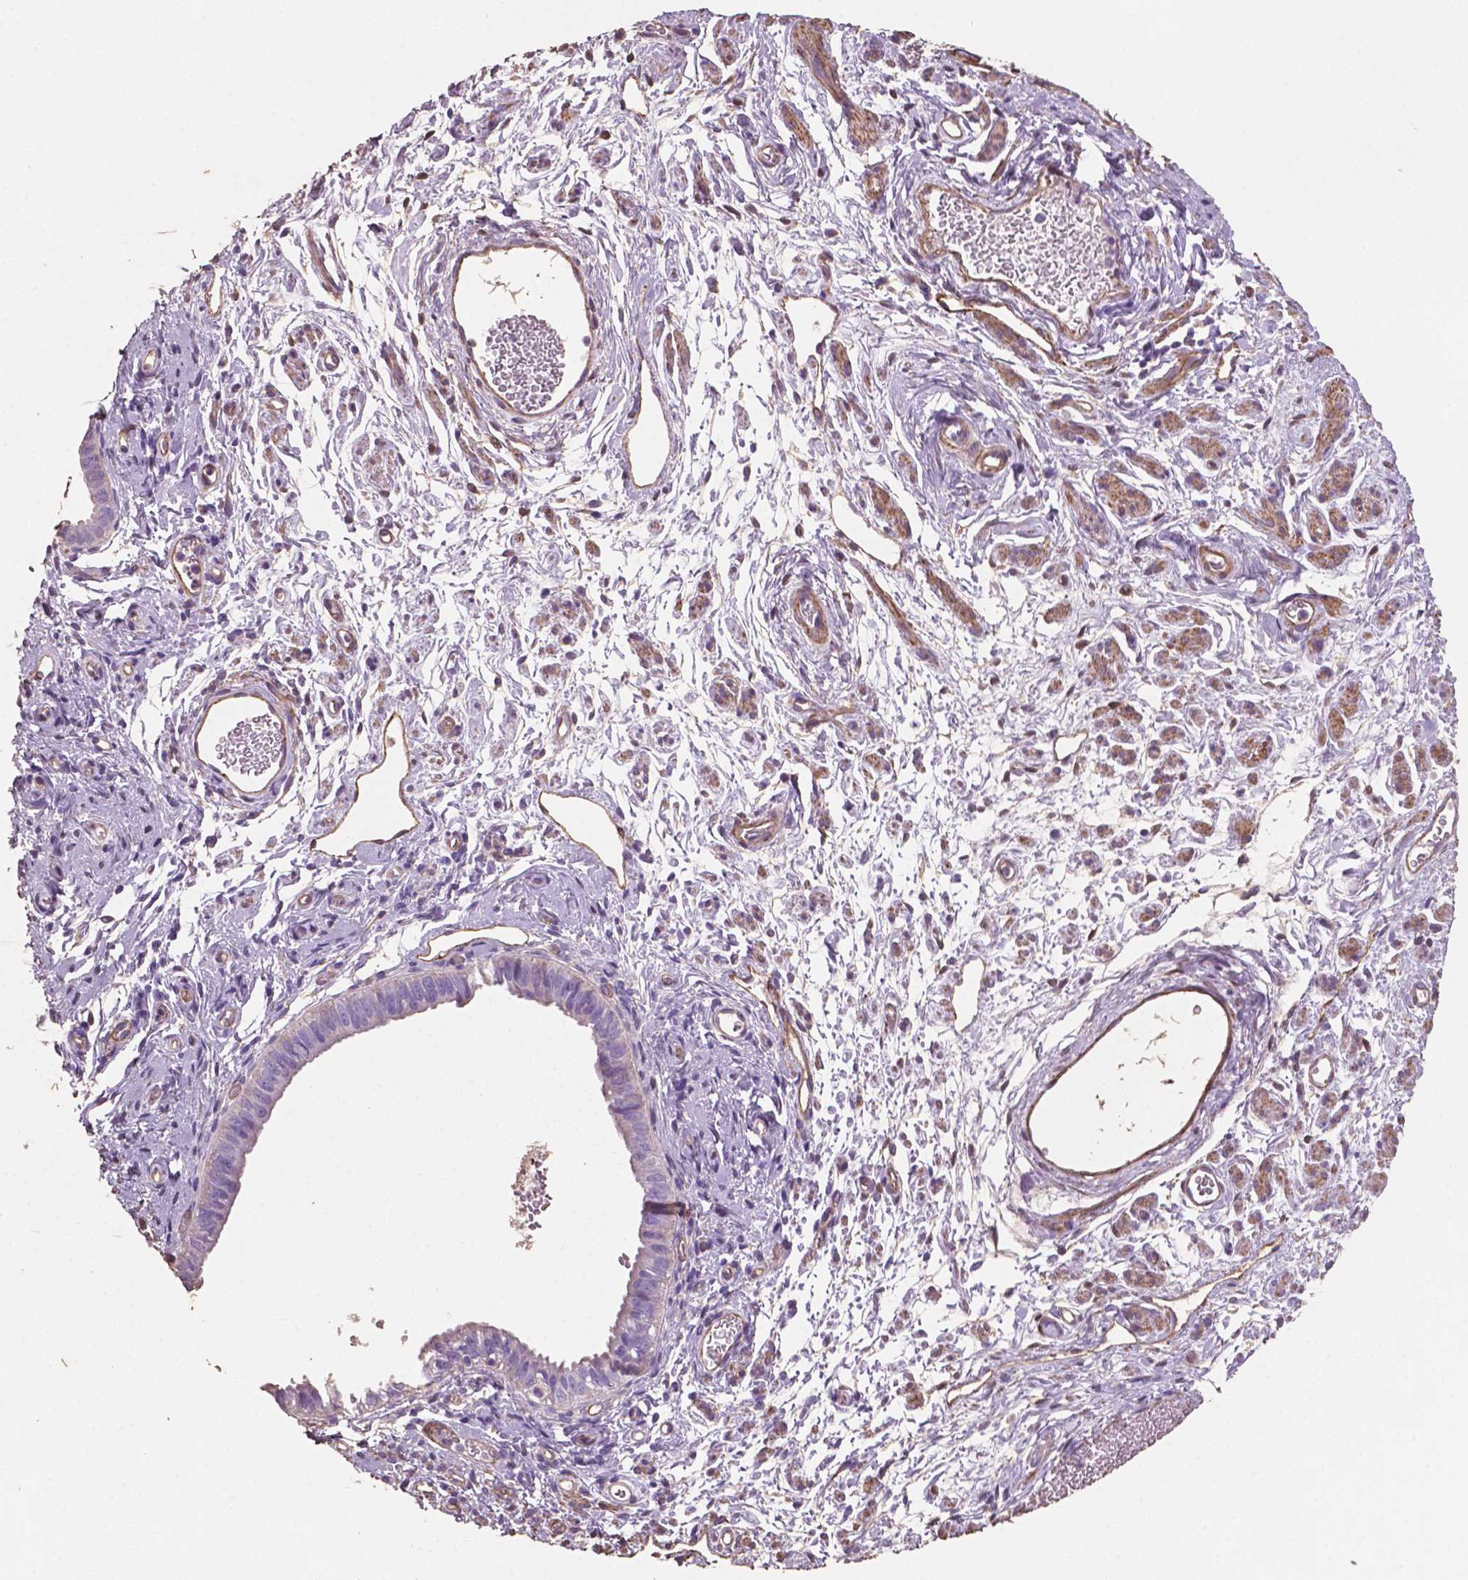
{"staining": {"intensity": "negative", "quantity": "none", "location": "none"}, "tissue": "ovarian cancer", "cell_type": "Tumor cells", "image_type": "cancer", "snomed": [{"axis": "morphology", "description": "Carcinoma, endometroid"}, {"axis": "topography", "description": "Ovary"}], "caption": "IHC image of ovarian cancer stained for a protein (brown), which demonstrates no positivity in tumor cells.", "gene": "COMMD4", "patient": {"sex": "female", "age": 85}}